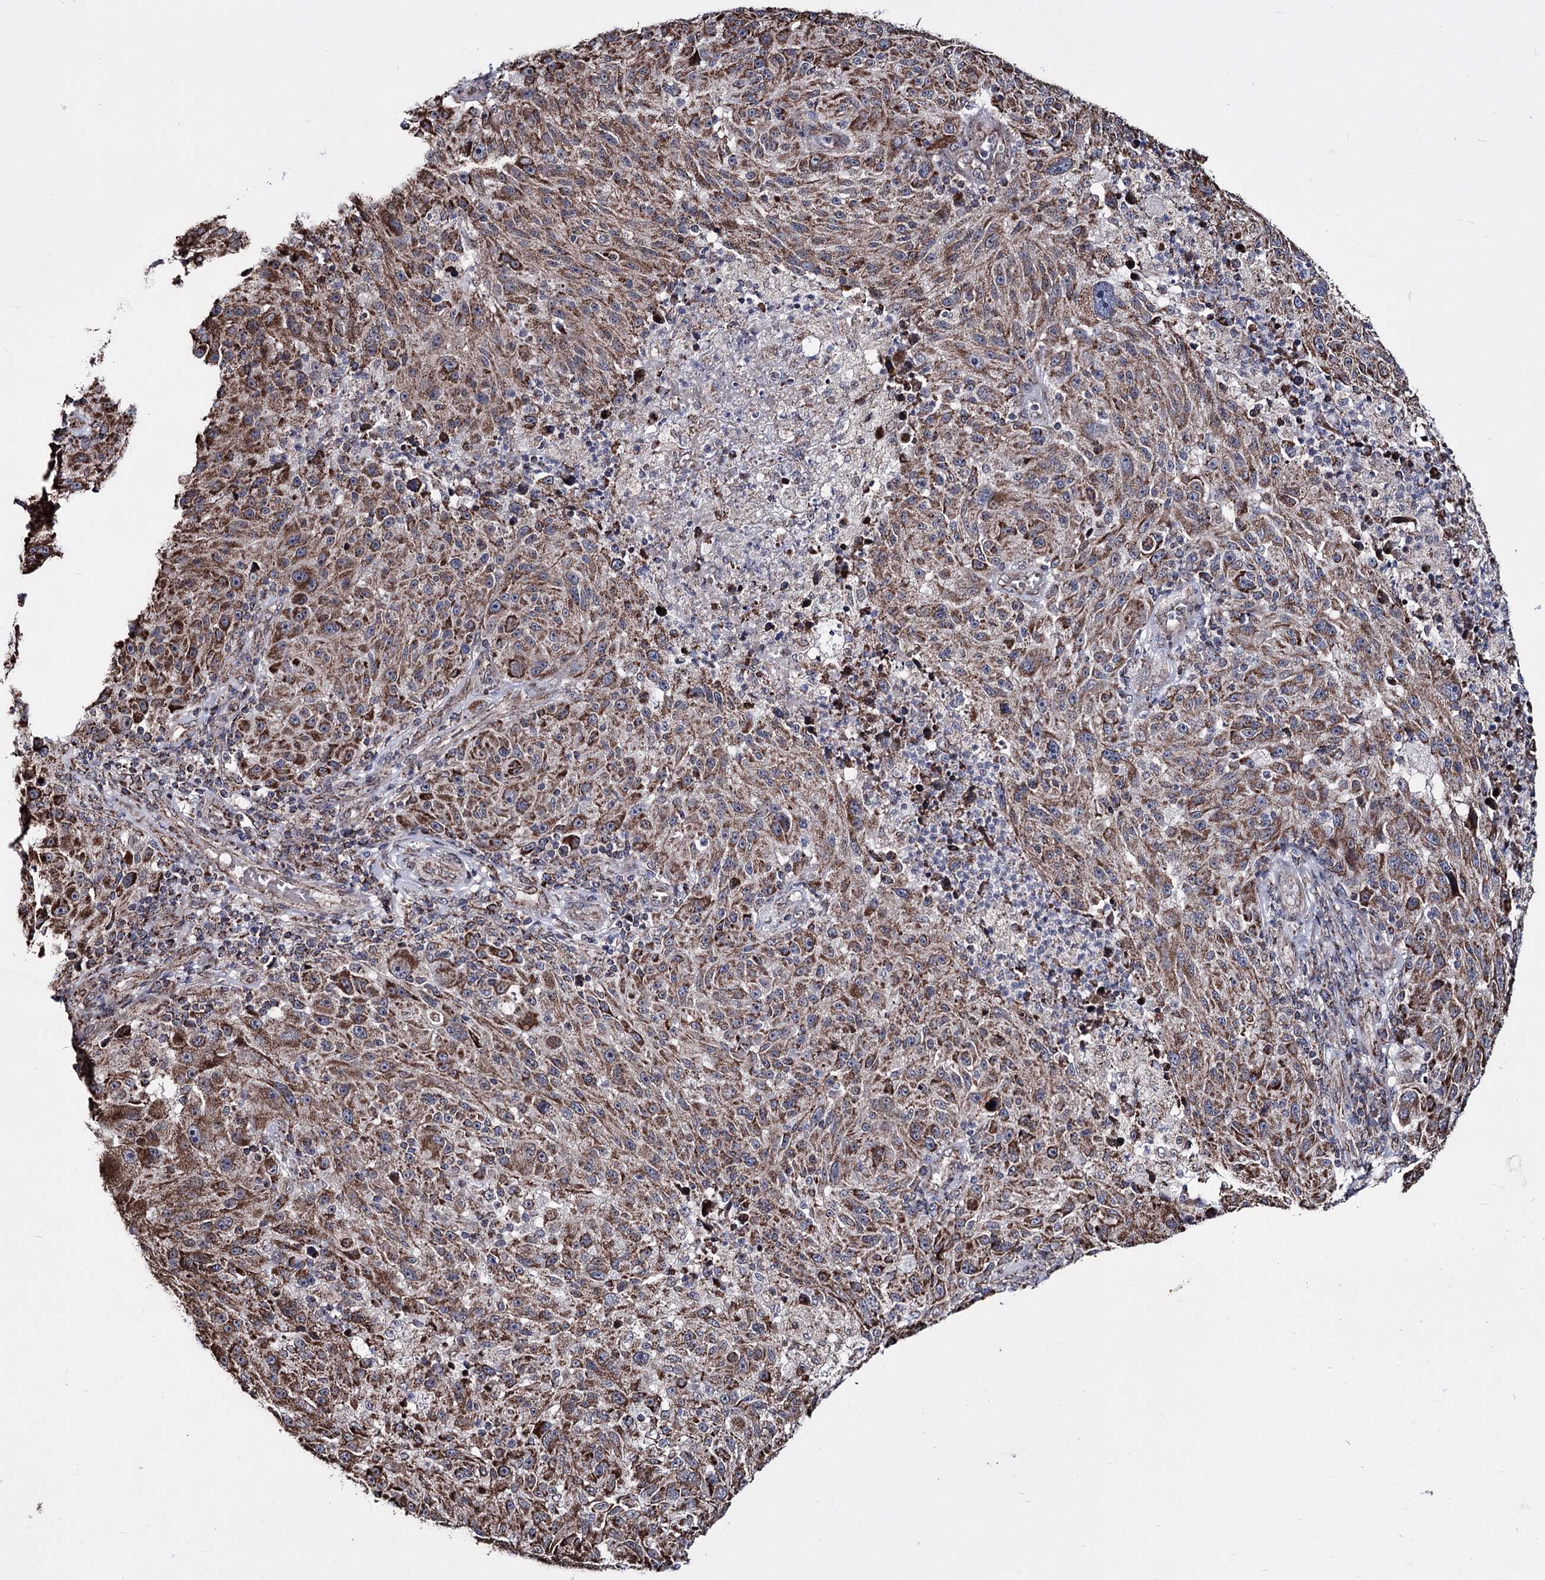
{"staining": {"intensity": "moderate", "quantity": ">75%", "location": "cytoplasmic/membranous"}, "tissue": "melanoma", "cell_type": "Tumor cells", "image_type": "cancer", "snomed": [{"axis": "morphology", "description": "Malignant melanoma, NOS"}, {"axis": "topography", "description": "Skin"}], "caption": "Melanoma tissue exhibits moderate cytoplasmic/membranous positivity in about >75% of tumor cells, visualized by immunohistochemistry.", "gene": "CREB3L4", "patient": {"sex": "male", "age": 53}}